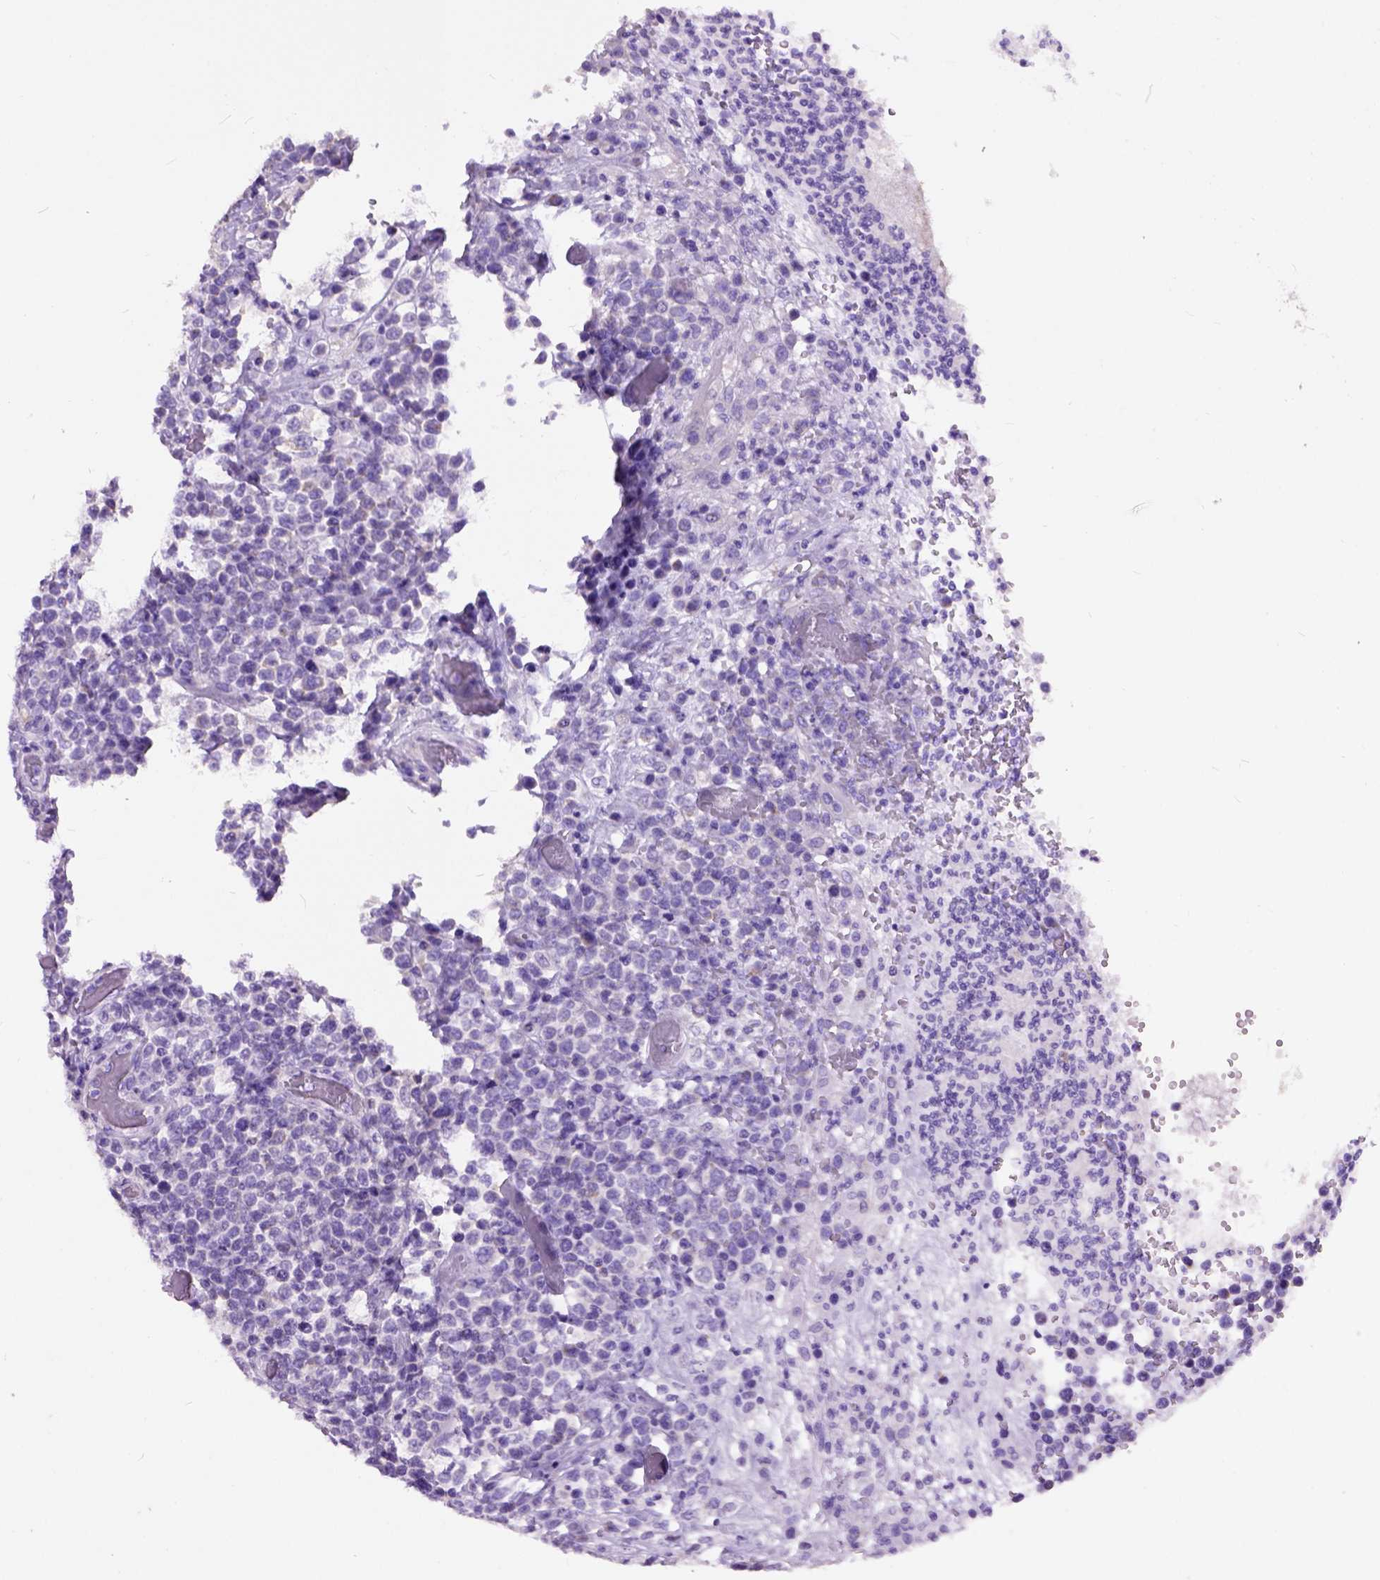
{"staining": {"intensity": "negative", "quantity": "none", "location": "none"}, "tissue": "lymphoma", "cell_type": "Tumor cells", "image_type": "cancer", "snomed": [{"axis": "morphology", "description": "Malignant lymphoma, non-Hodgkin's type, High grade"}, {"axis": "topography", "description": "Soft tissue"}], "caption": "High-grade malignant lymphoma, non-Hodgkin's type stained for a protein using immunohistochemistry (IHC) demonstrates no staining tumor cells.", "gene": "MAPT", "patient": {"sex": "female", "age": 56}}